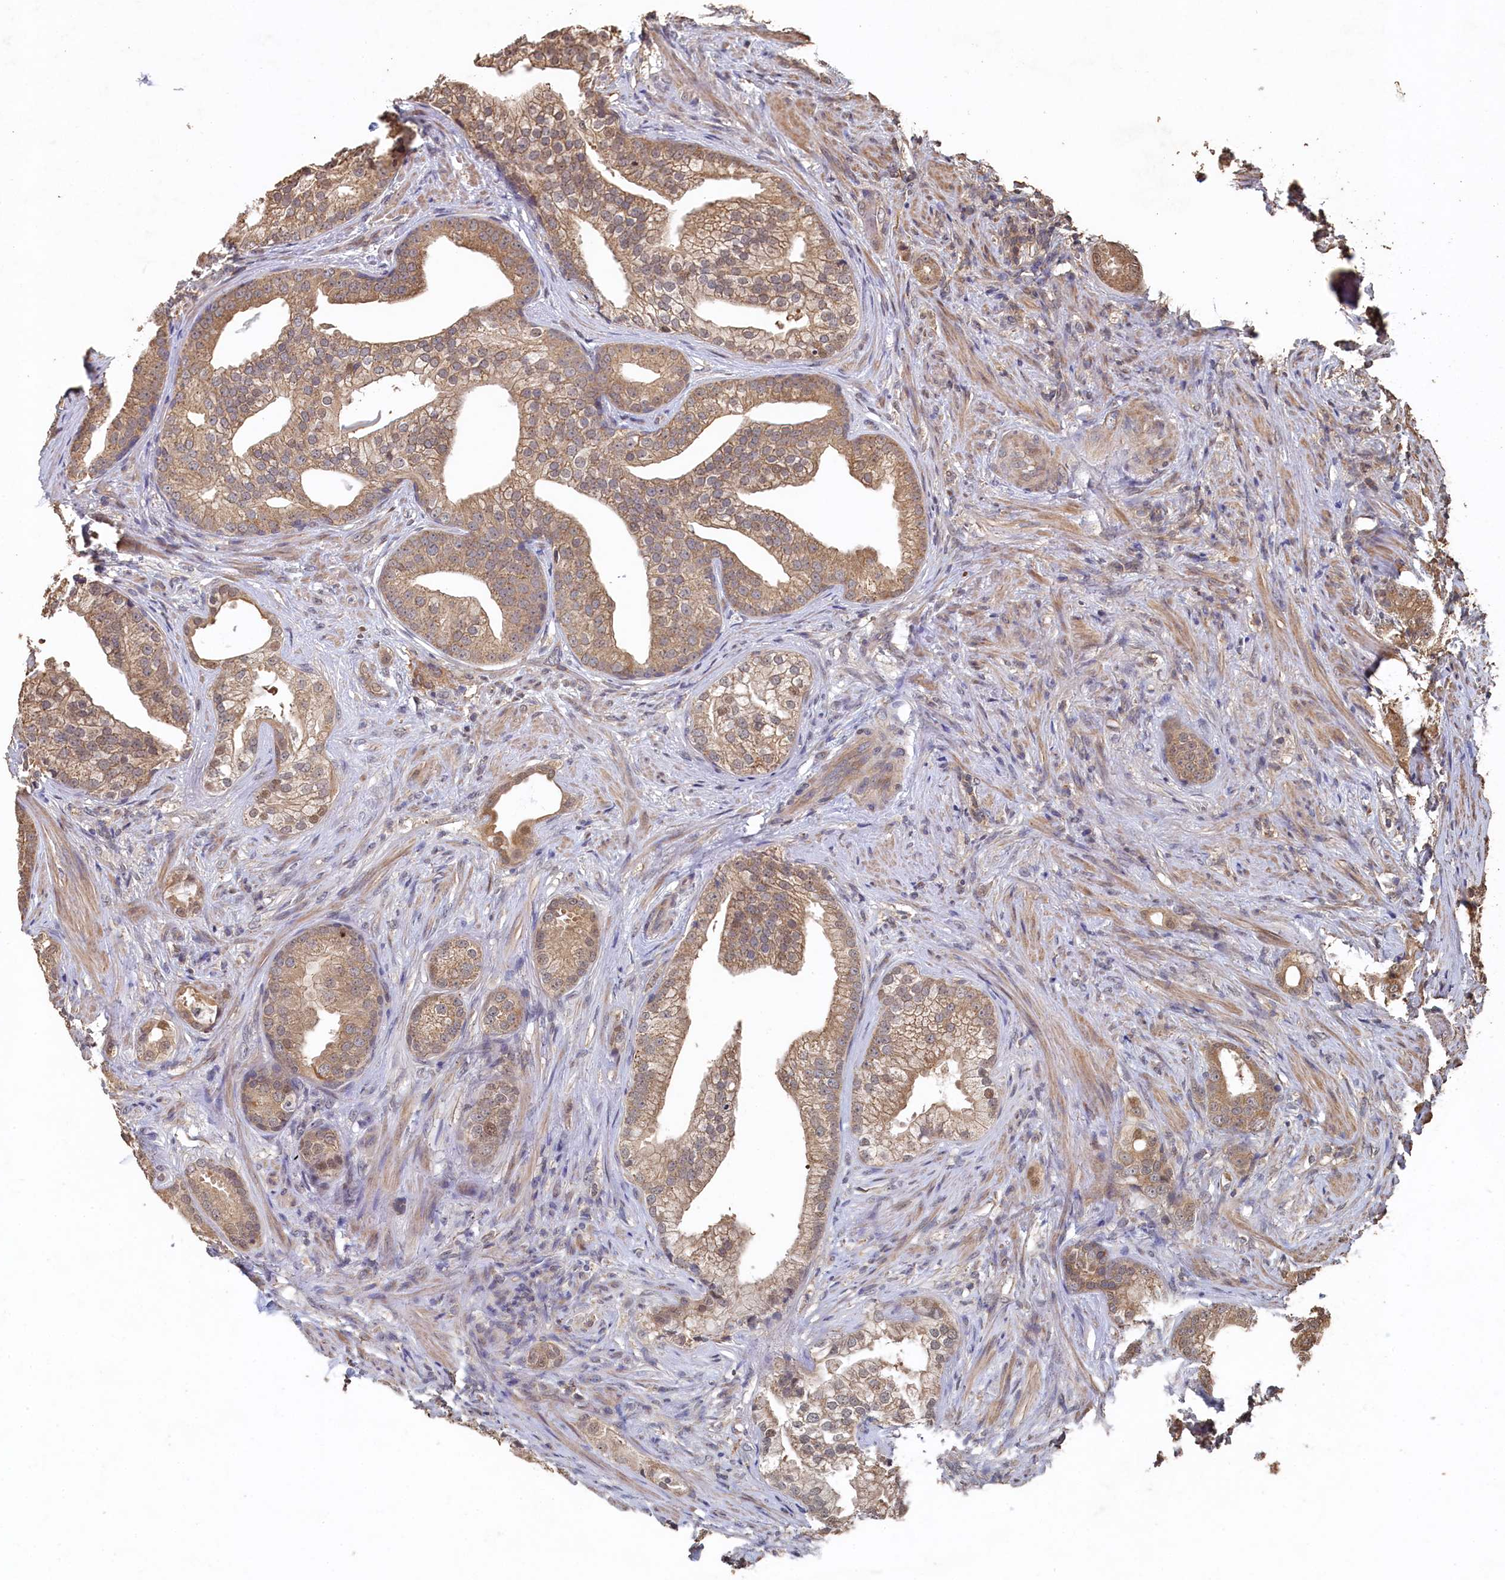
{"staining": {"intensity": "weak", "quantity": ">75%", "location": "cytoplasmic/membranous"}, "tissue": "prostate cancer", "cell_type": "Tumor cells", "image_type": "cancer", "snomed": [{"axis": "morphology", "description": "Adenocarcinoma, Low grade"}, {"axis": "topography", "description": "Prostate"}], "caption": "Prostate cancer was stained to show a protein in brown. There is low levels of weak cytoplasmic/membranous positivity in approximately >75% of tumor cells.", "gene": "PIGN", "patient": {"sex": "male", "age": 71}}